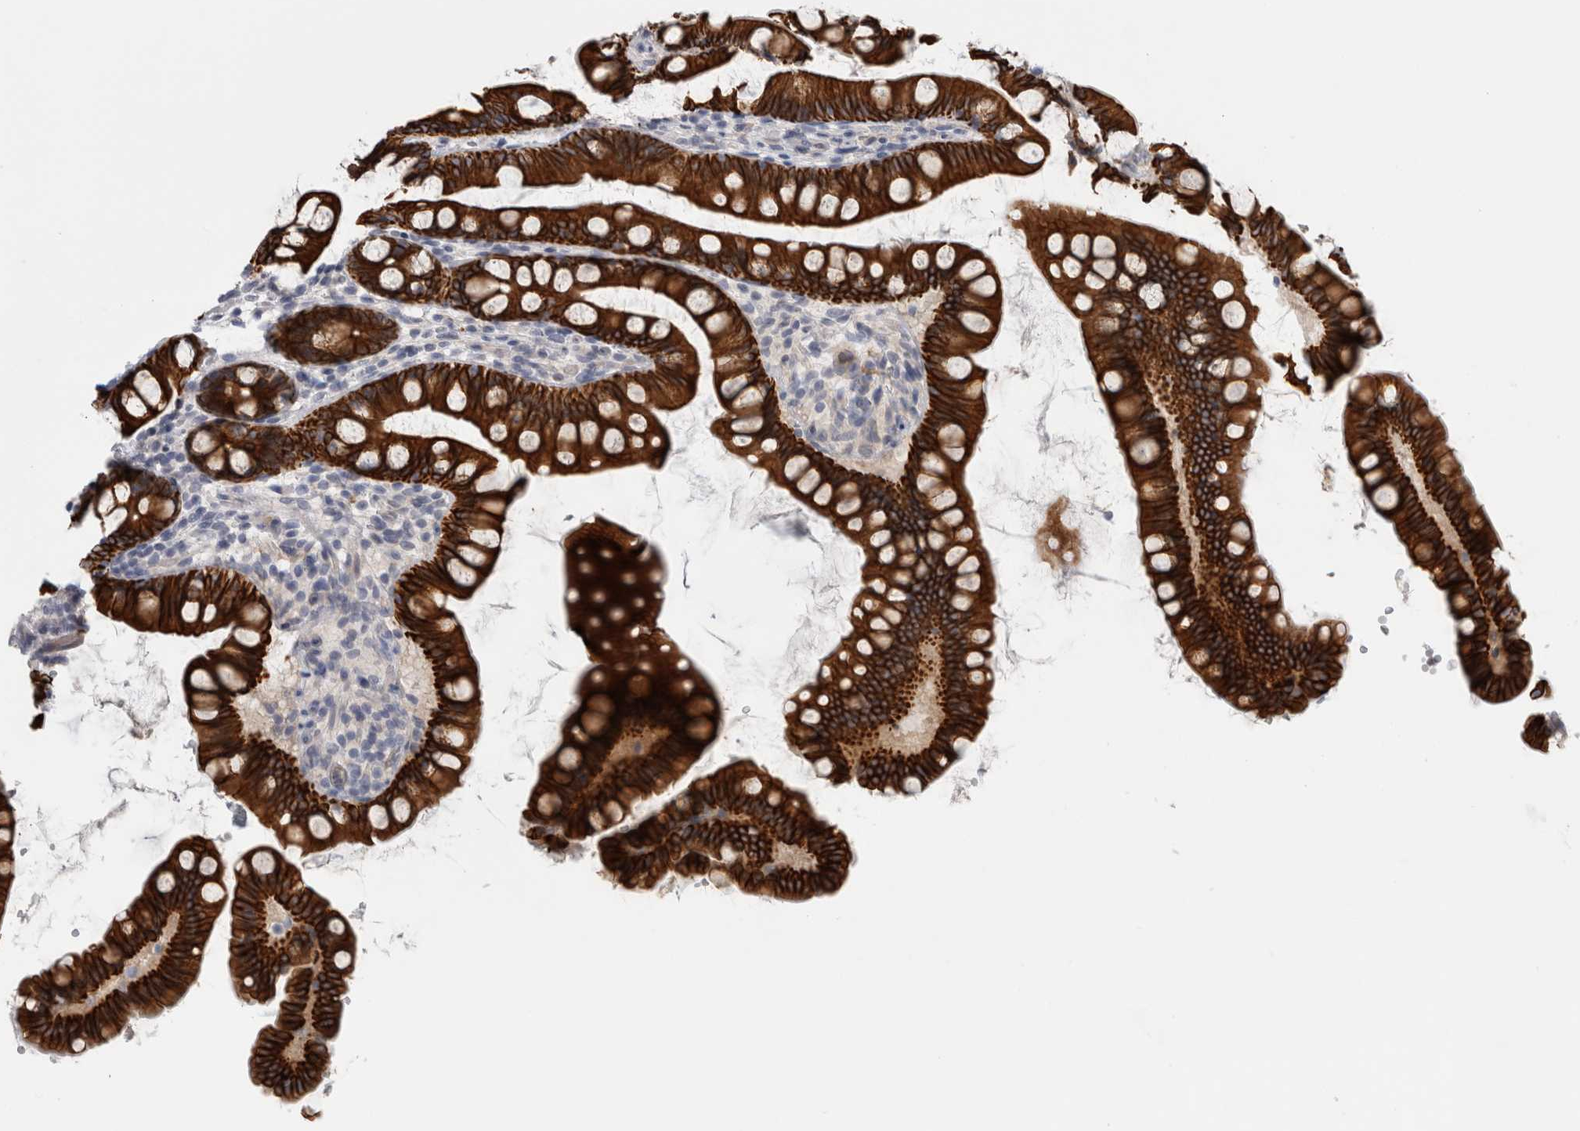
{"staining": {"intensity": "strong", "quantity": ">75%", "location": "cytoplasmic/membranous"}, "tissue": "small intestine", "cell_type": "Glandular cells", "image_type": "normal", "snomed": [{"axis": "morphology", "description": "Normal tissue, NOS"}, {"axis": "topography", "description": "Smooth muscle"}, {"axis": "topography", "description": "Small intestine"}], "caption": "Immunohistochemical staining of normal human small intestine shows >75% levels of strong cytoplasmic/membranous protein positivity in about >75% of glandular cells.", "gene": "SLC20A2", "patient": {"sex": "female", "age": 84}}